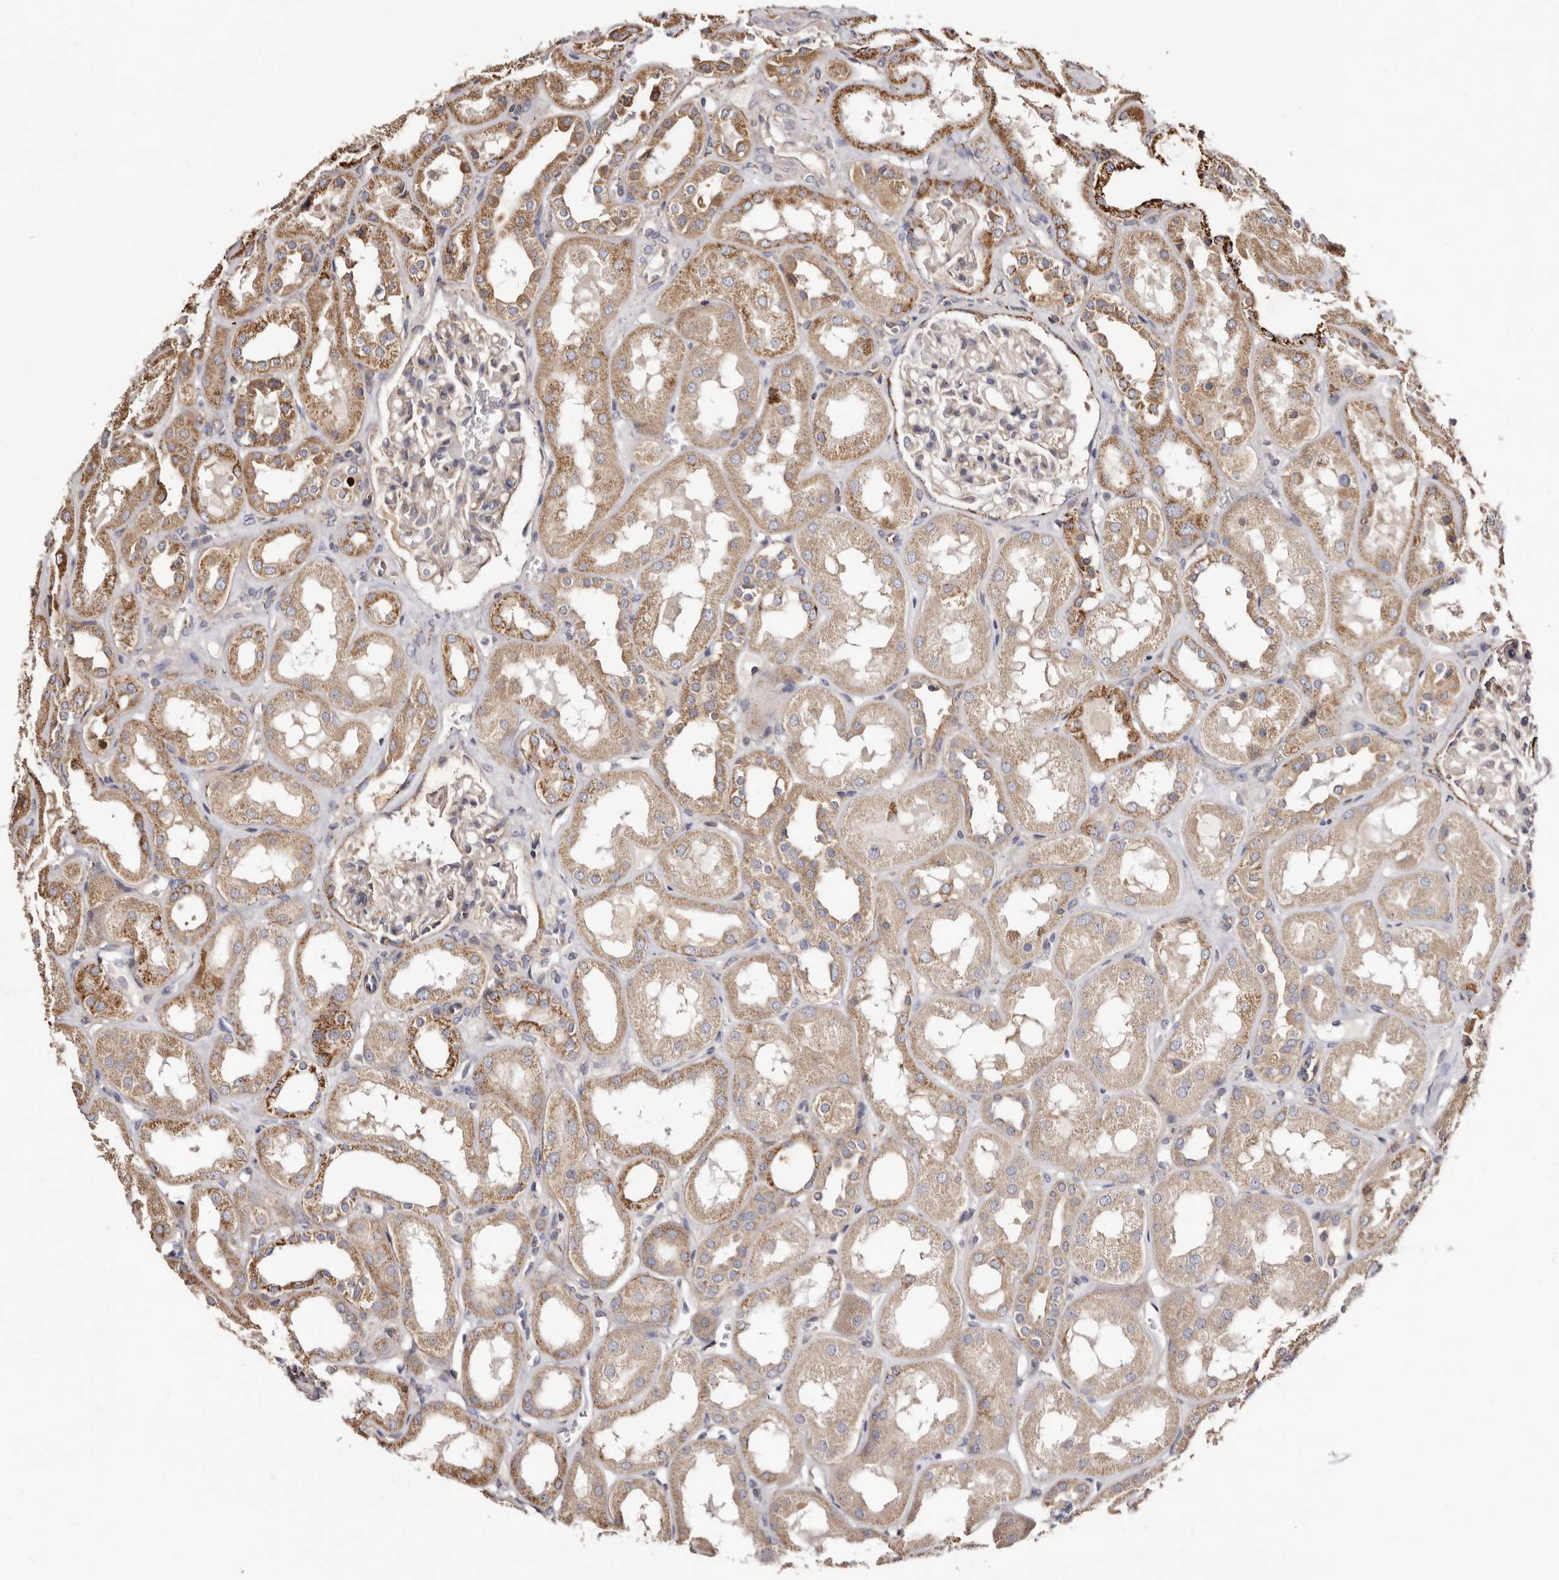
{"staining": {"intensity": "moderate", "quantity": "25%-75%", "location": "cytoplasmic/membranous"}, "tissue": "kidney", "cell_type": "Cells in glomeruli", "image_type": "normal", "snomed": [{"axis": "morphology", "description": "Normal tissue, NOS"}, {"axis": "topography", "description": "Kidney"}], "caption": "Immunohistochemical staining of normal kidney exhibits medium levels of moderate cytoplasmic/membranous staining in approximately 25%-75% of cells in glomeruli.", "gene": "LUZP1", "patient": {"sex": "male", "age": 70}}